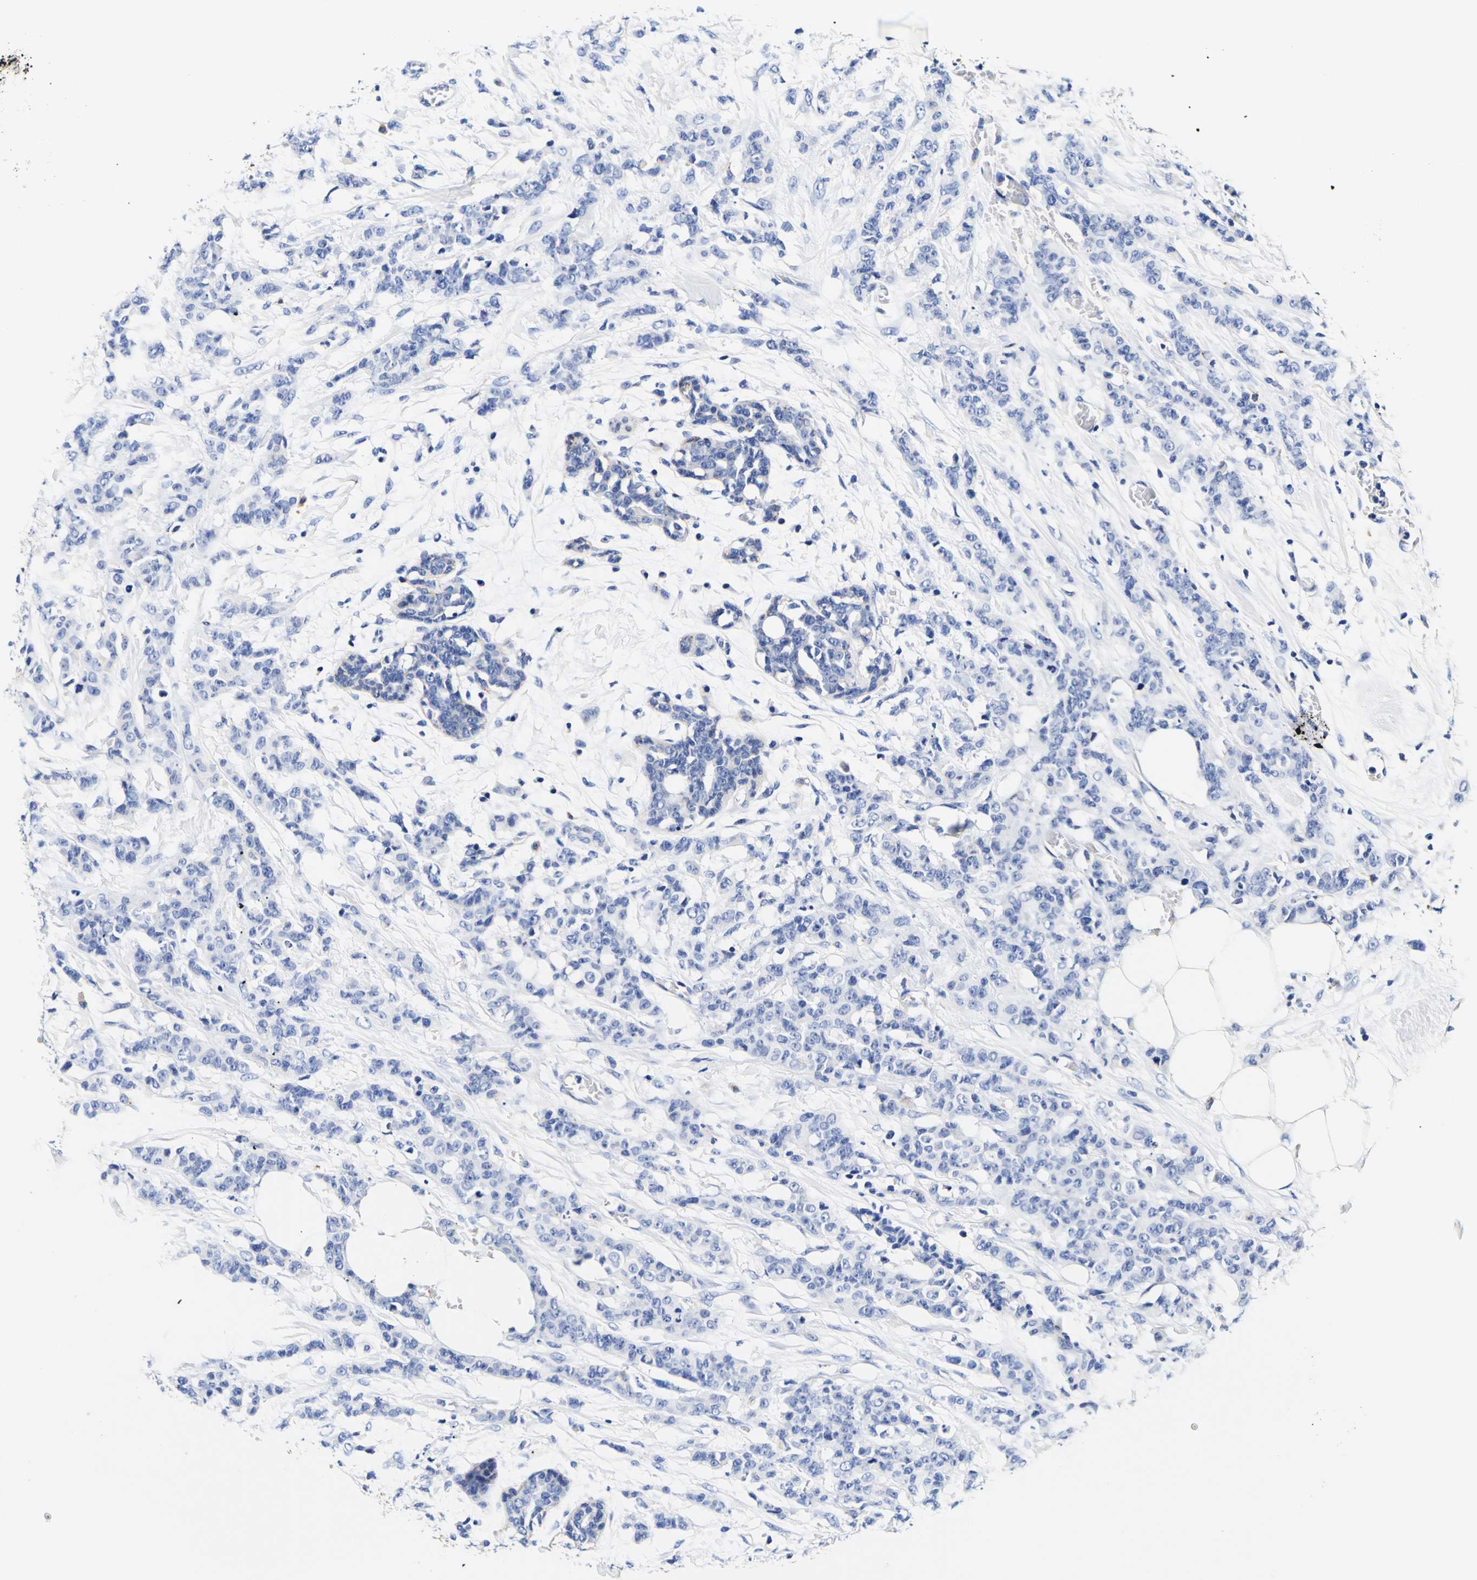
{"staining": {"intensity": "weak", "quantity": "<25%", "location": "cytoplasmic/membranous"}, "tissue": "breast cancer", "cell_type": "Tumor cells", "image_type": "cancer", "snomed": [{"axis": "morphology", "description": "Normal tissue, NOS"}, {"axis": "morphology", "description": "Duct carcinoma"}, {"axis": "topography", "description": "Breast"}], "caption": "Breast invasive ductal carcinoma was stained to show a protein in brown. There is no significant expression in tumor cells.", "gene": "CAMK4", "patient": {"sex": "female", "age": 40}}